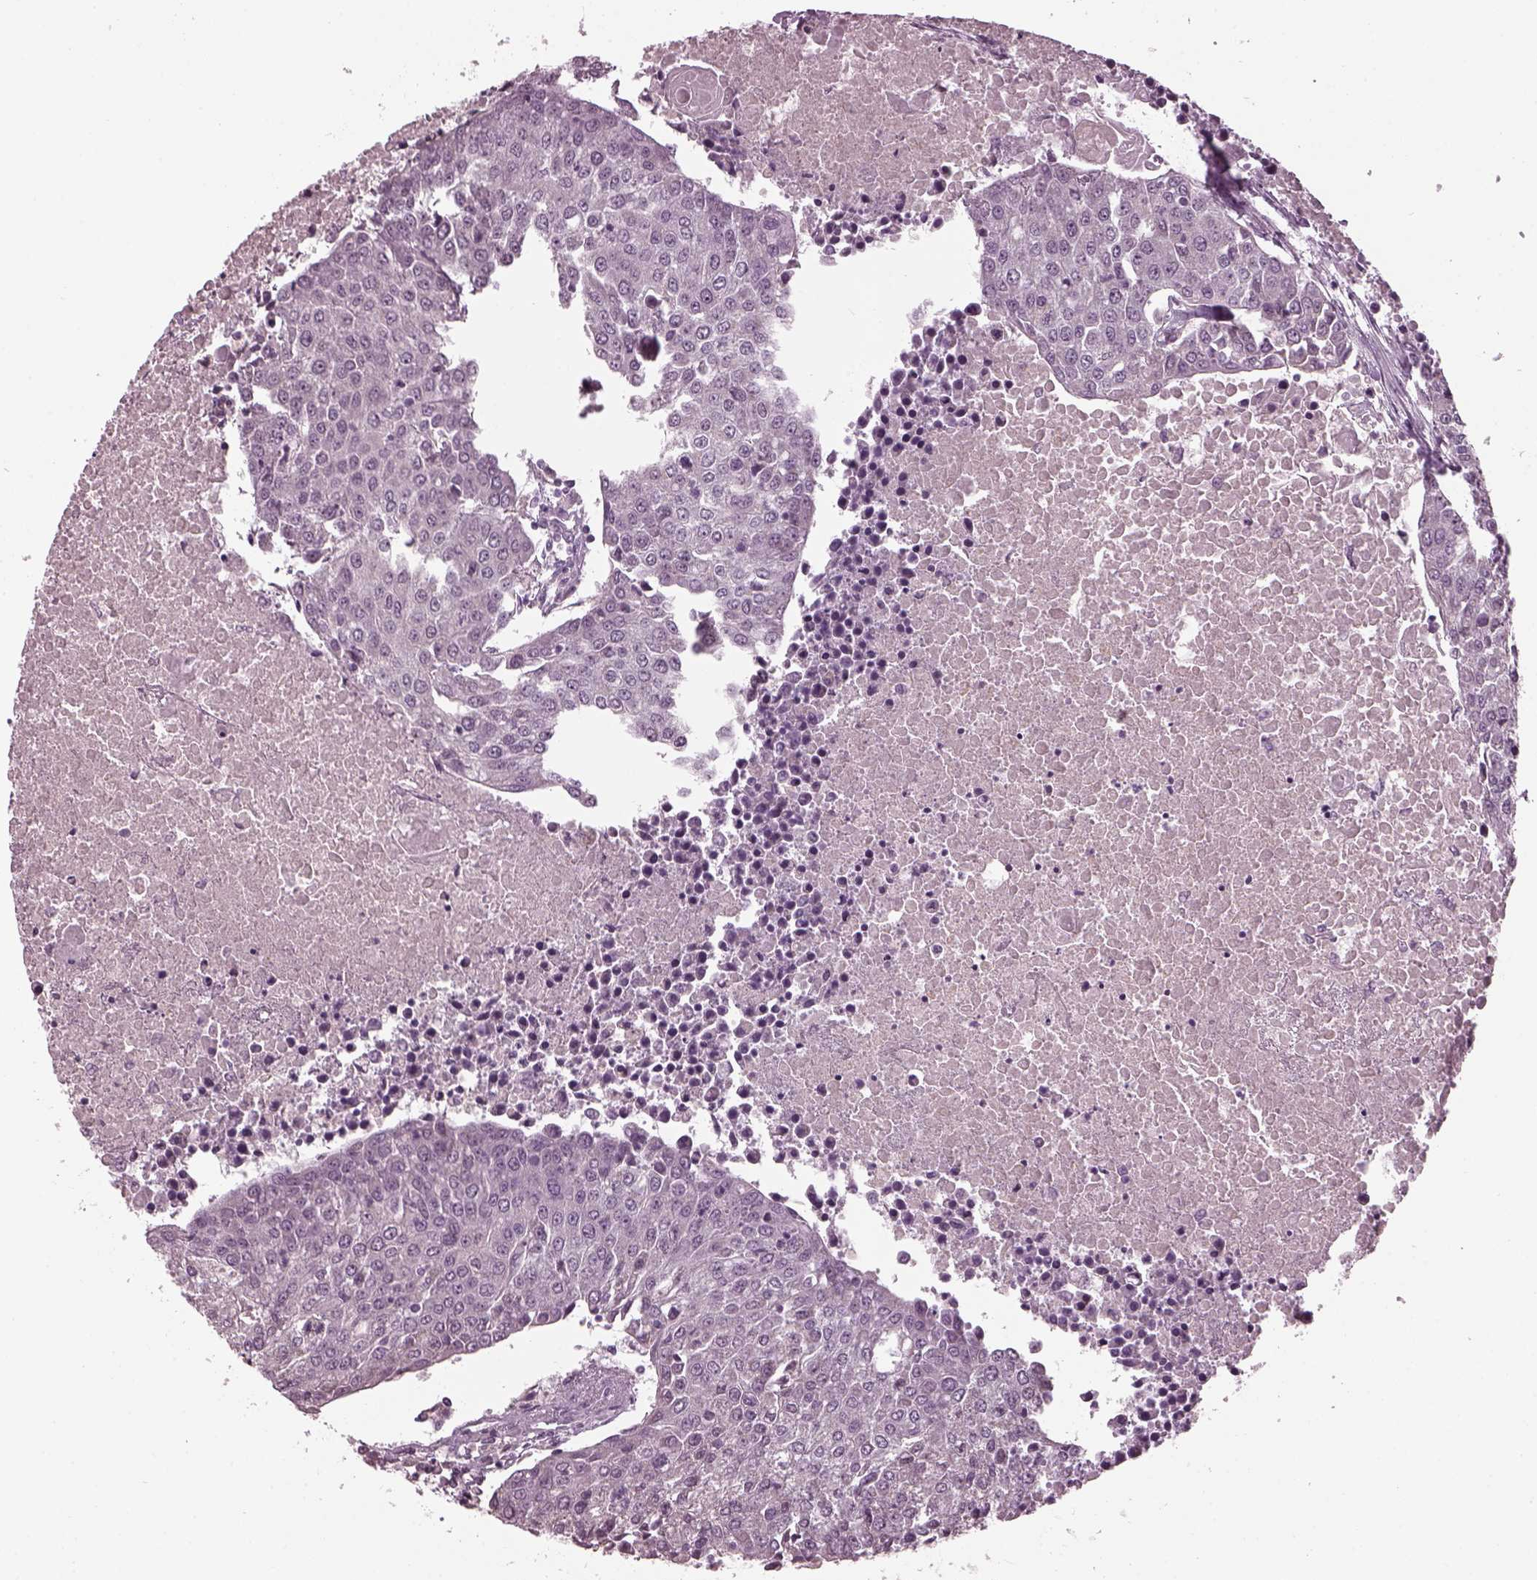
{"staining": {"intensity": "negative", "quantity": "none", "location": "none"}, "tissue": "urothelial cancer", "cell_type": "Tumor cells", "image_type": "cancer", "snomed": [{"axis": "morphology", "description": "Urothelial carcinoma, High grade"}, {"axis": "topography", "description": "Urinary bladder"}], "caption": "Immunohistochemical staining of human urothelial cancer shows no significant staining in tumor cells.", "gene": "CLCN4", "patient": {"sex": "female", "age": 85}}